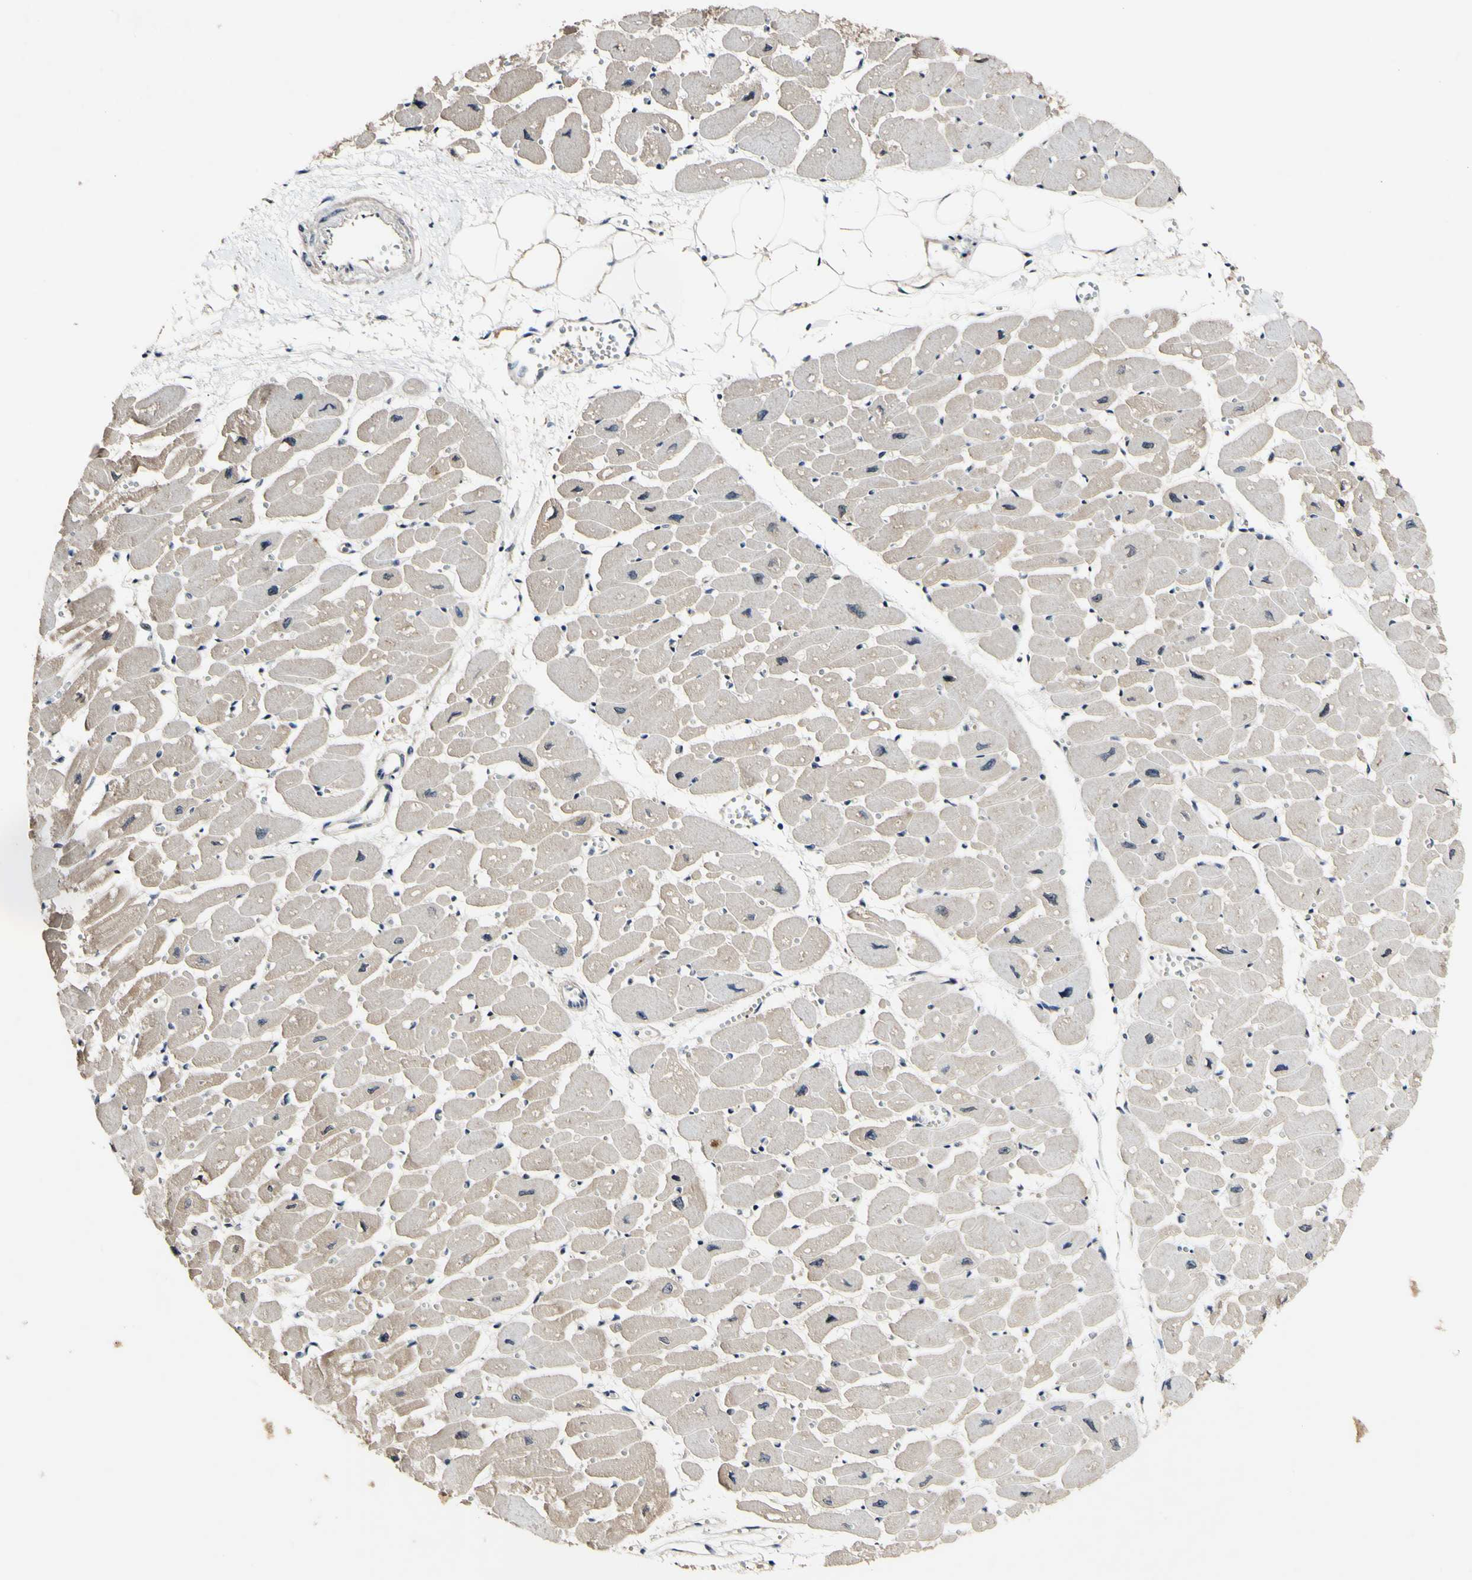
{"staining": {"intensity": "weak", "quantity": "25%-75%", "location": "cytoplasmic/membranous,nuclear"}, "tissue": "heart muscle", "cell_type": "Cardiomyocytes", "image_type": "normal", "snomed": [{"axis": "morphology", "description": "Normal tissue, NOS"}, {"axis": "topography", "description": "Heart"}], "caption": "Weak cytoplasmic/membranous,nuclear expression for a protein is present in about 25%-75% of cardiomyocytes of benign heart muscle using immunohistochemistry (IHC).", "gene": "POLR2F", "patient": {"sex": "female", "age": 54}}